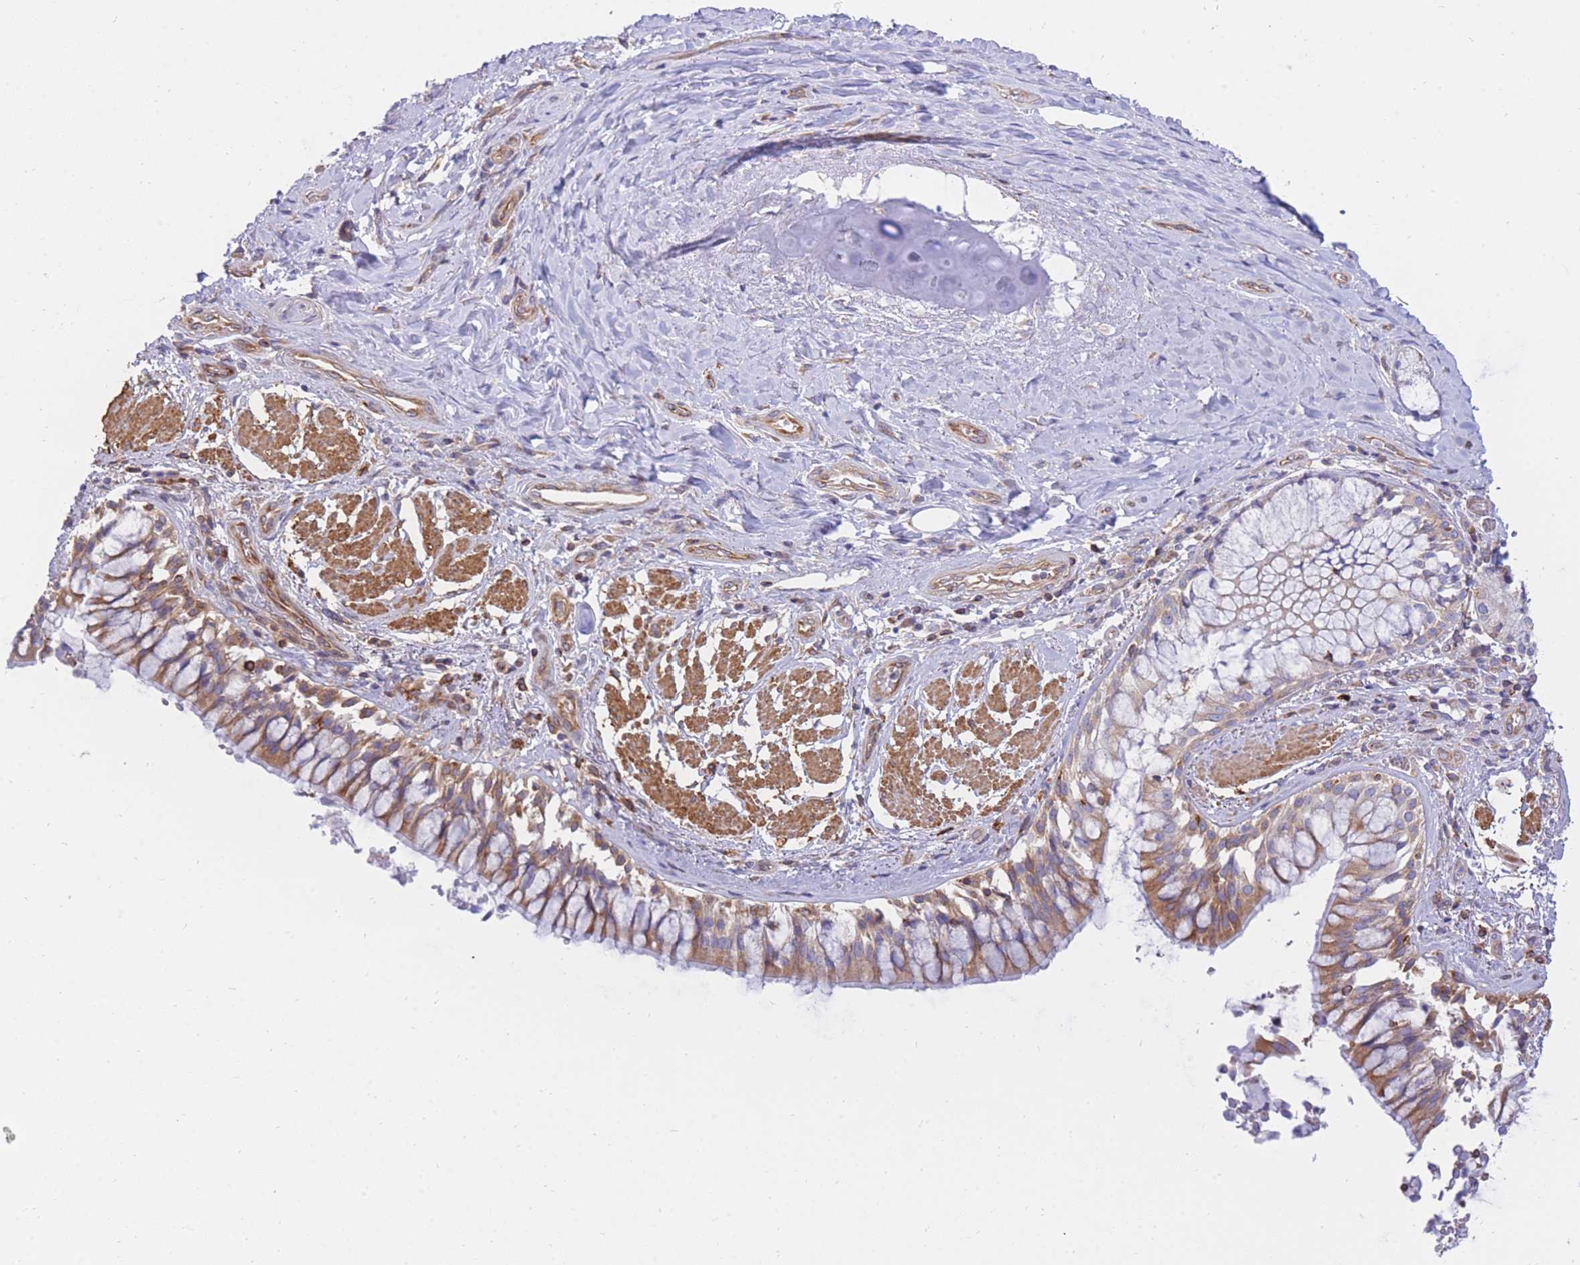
{"staining": {"intensity": "negative", "quantity": "none", "location": "none"}, "tissue": "soft tissue", "cell_type": "Chondrocytes", "image_type": "normal", "snomed": [{"axis": "morphology", "description": "Normal tissue, NOS"}, {"axis": "morphology", "description": "Squamous cell carcinoma, NOS"}, {"axis": "topography", "description": "Bronchus"}, {"axis": "topography", "description": "Lung"}], "caption": "Protein analysis of normal soft tissue demonstrates no significant expression in chondrocytes.", "gene": "REM1", "patient": {"sex": "male", "age": 64}}